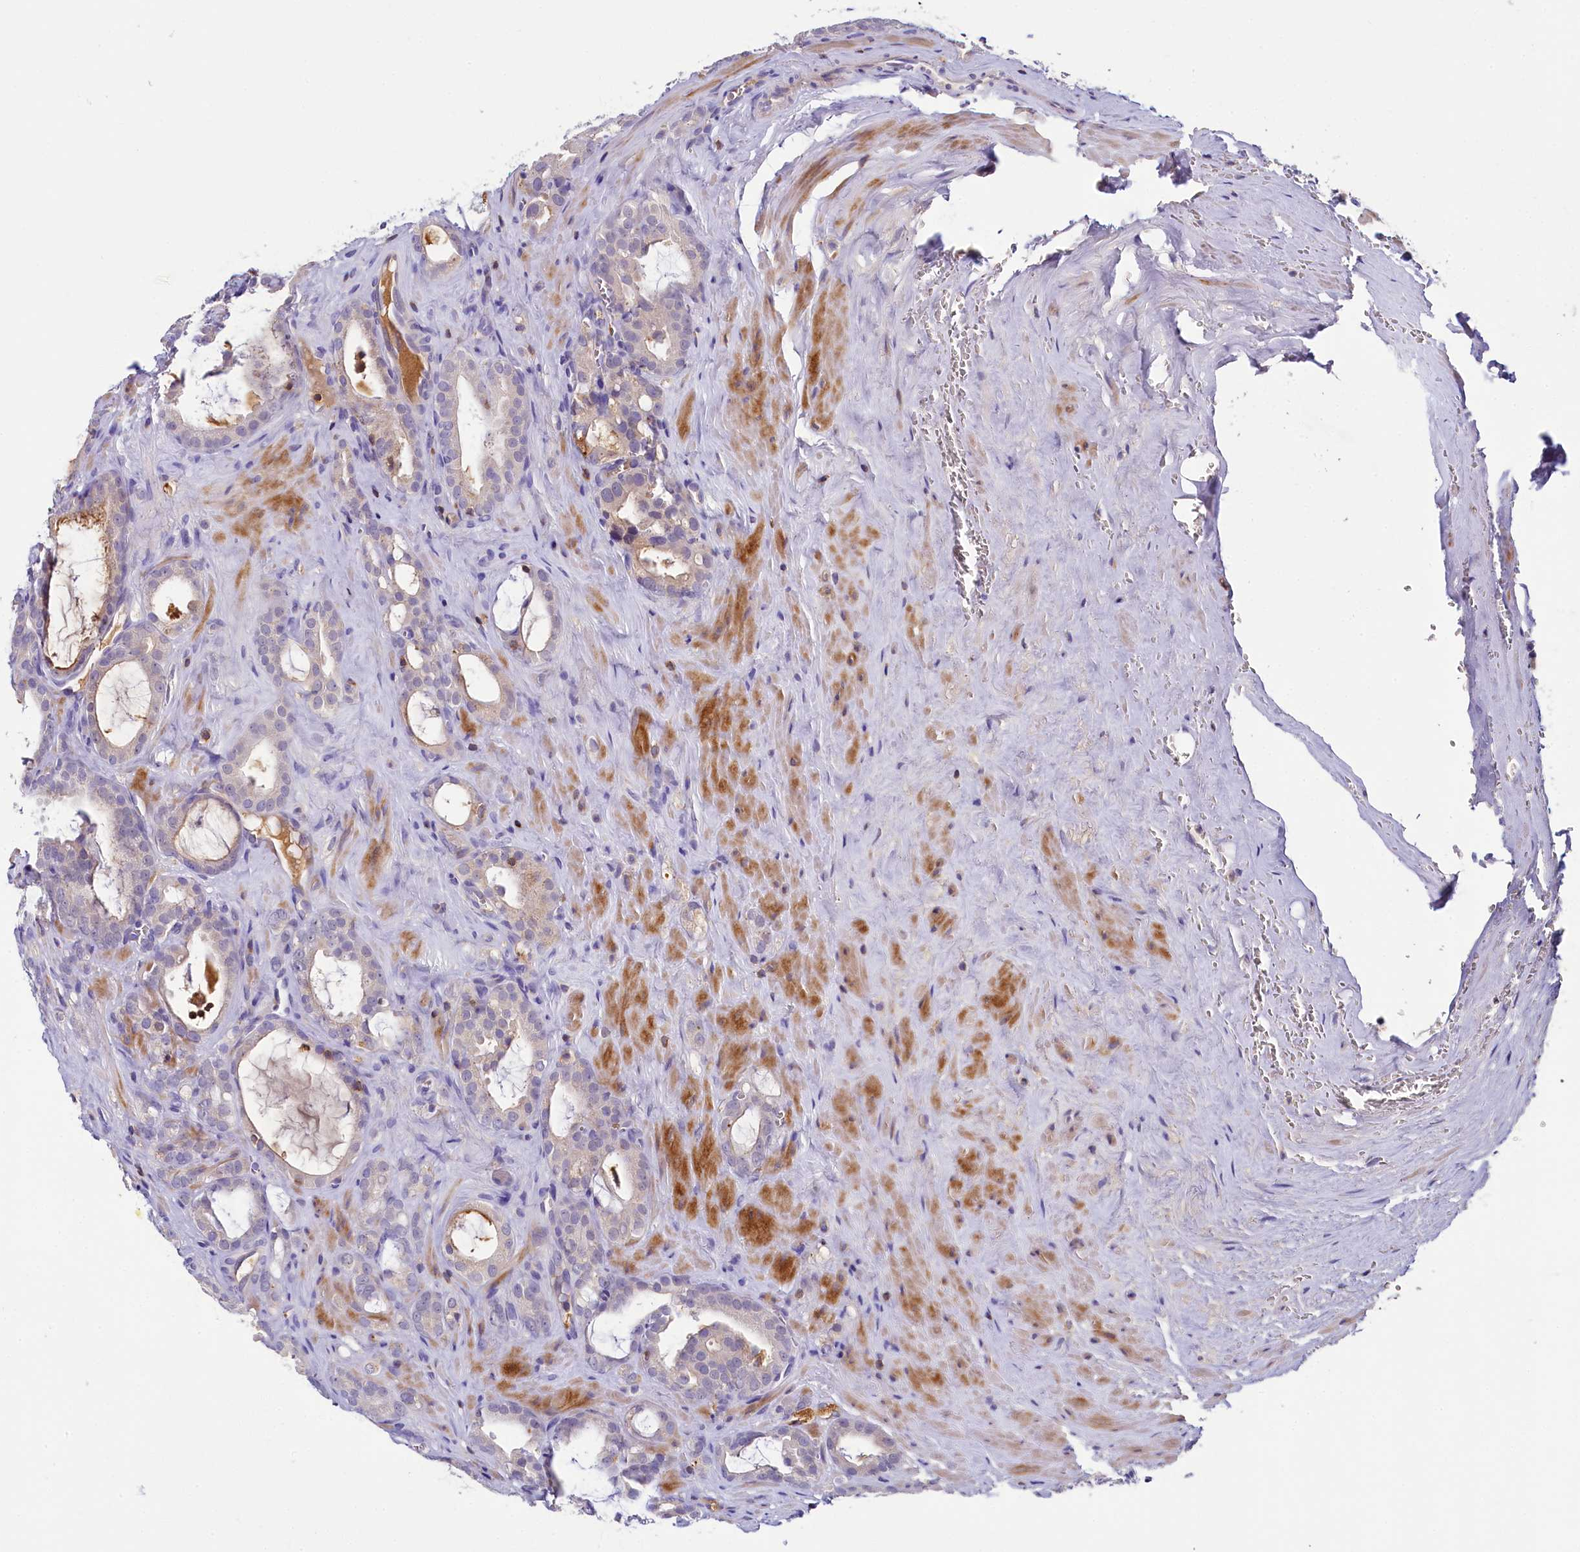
{"staining": {"intensity": "negative", "quantity": "none", "location": "none"}, "tissue": "prostate cancer", "cell_type": "Tumor cells", "image_type": "cancer", "snomed": [{"axis": "morphology", "description": "Adenocarcinoma, High grade"}, {"axis": "topography", "description": "Prostate"}], "caption": "Human adenocarcinoma (high-grade) (prostate) stained for a protein using immunohistochemistry (IHC) shows no staining in tumor cells.", "gene": "FGFR2", "patient": {"sex": "male", "age": 72}}